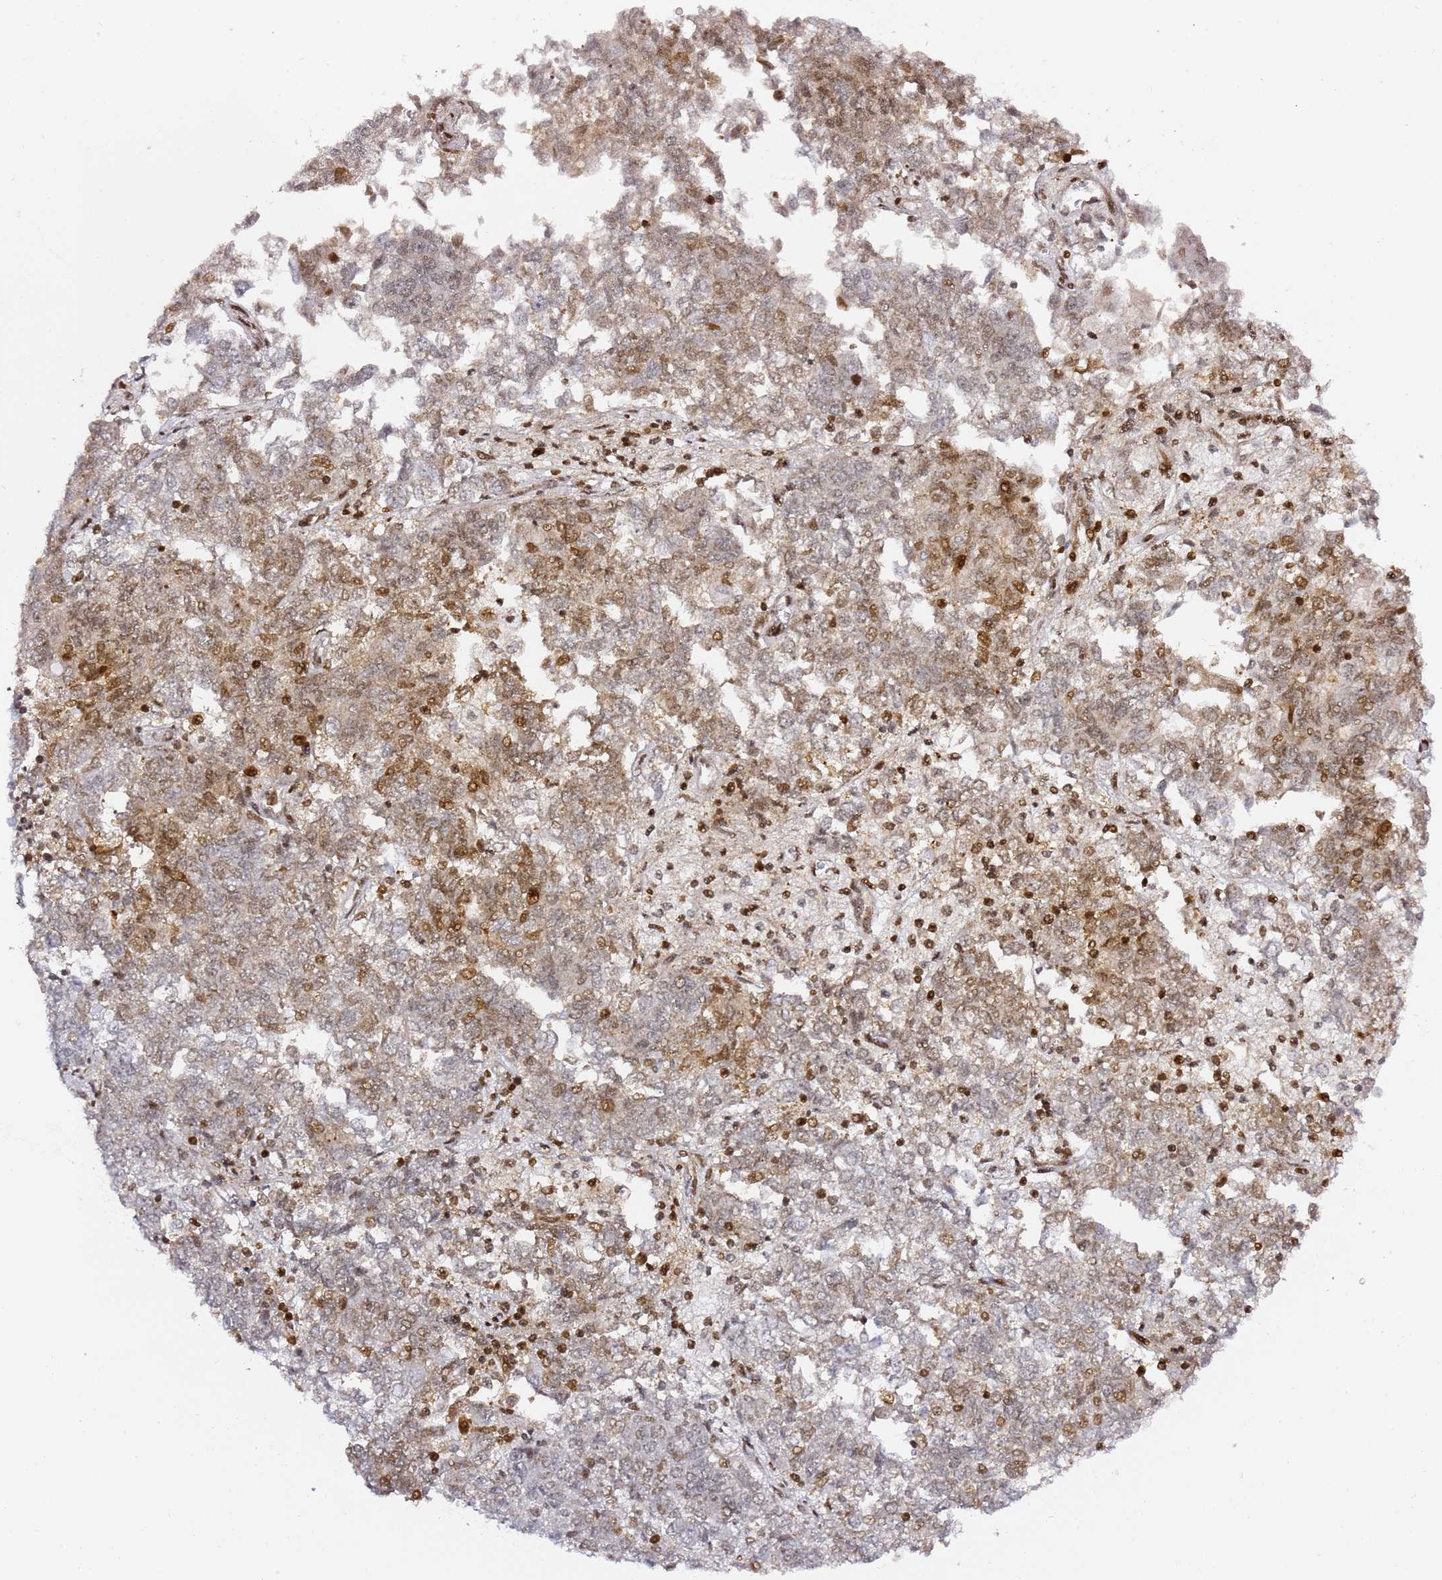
{"staining": {"intensity": "moderate", "quantity": "25%-75%", "location": "nuclear"}, "tissue": "endometrial cancer", "cell_type": "Tumor cells", "image_type": "cancer", "snomed": [{"axis": "morphology", "description": "Adenocarcinoma, NOS"}, {"axis": "topography", "description": "Endometrium"}], "caption": "Immunohistochemical staining of human endometrial adenocarcinoma exhibits medium levels of moderate nuclear protein staining in about 25%-75% of tumor cells.", "gene": "GBP2", "patient": {"sex": "female", "age": 80}}